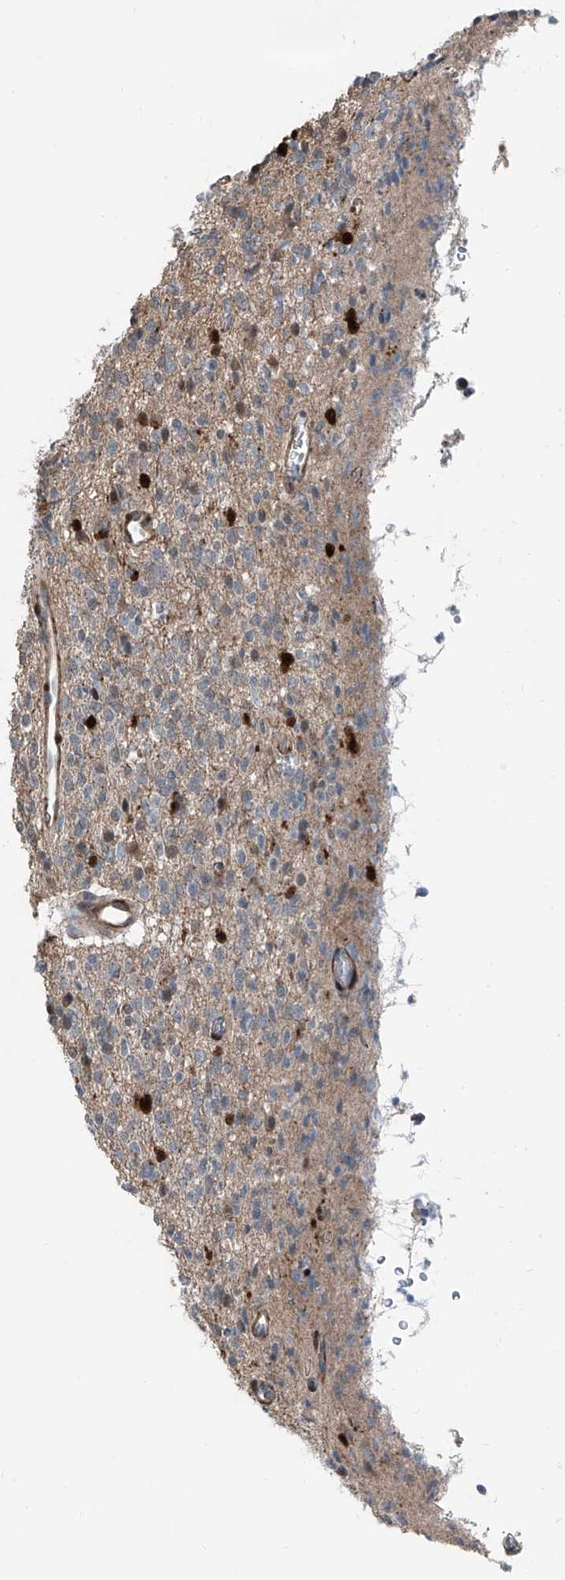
{"staining": {"intensity": "negative", "quantity": "none", "location": "none"}, "tissue": "glioma", "cell_type": "Tumor cells", "image_type": "cancer", "snomed": [{"axis": "morphology", "description": "Glioma, malignant, High grade"}, {"axis": "topography", "description": "Brain"}], "caption": "This micrograph is of glioma stained with immunohistochemistry (IHC) to label a protein in brown with the nuclei are counter-stained blue. There is no staining in tumor cells.", "gene": "HSPA6", "patient": {"sex": "male", "age": 34}}